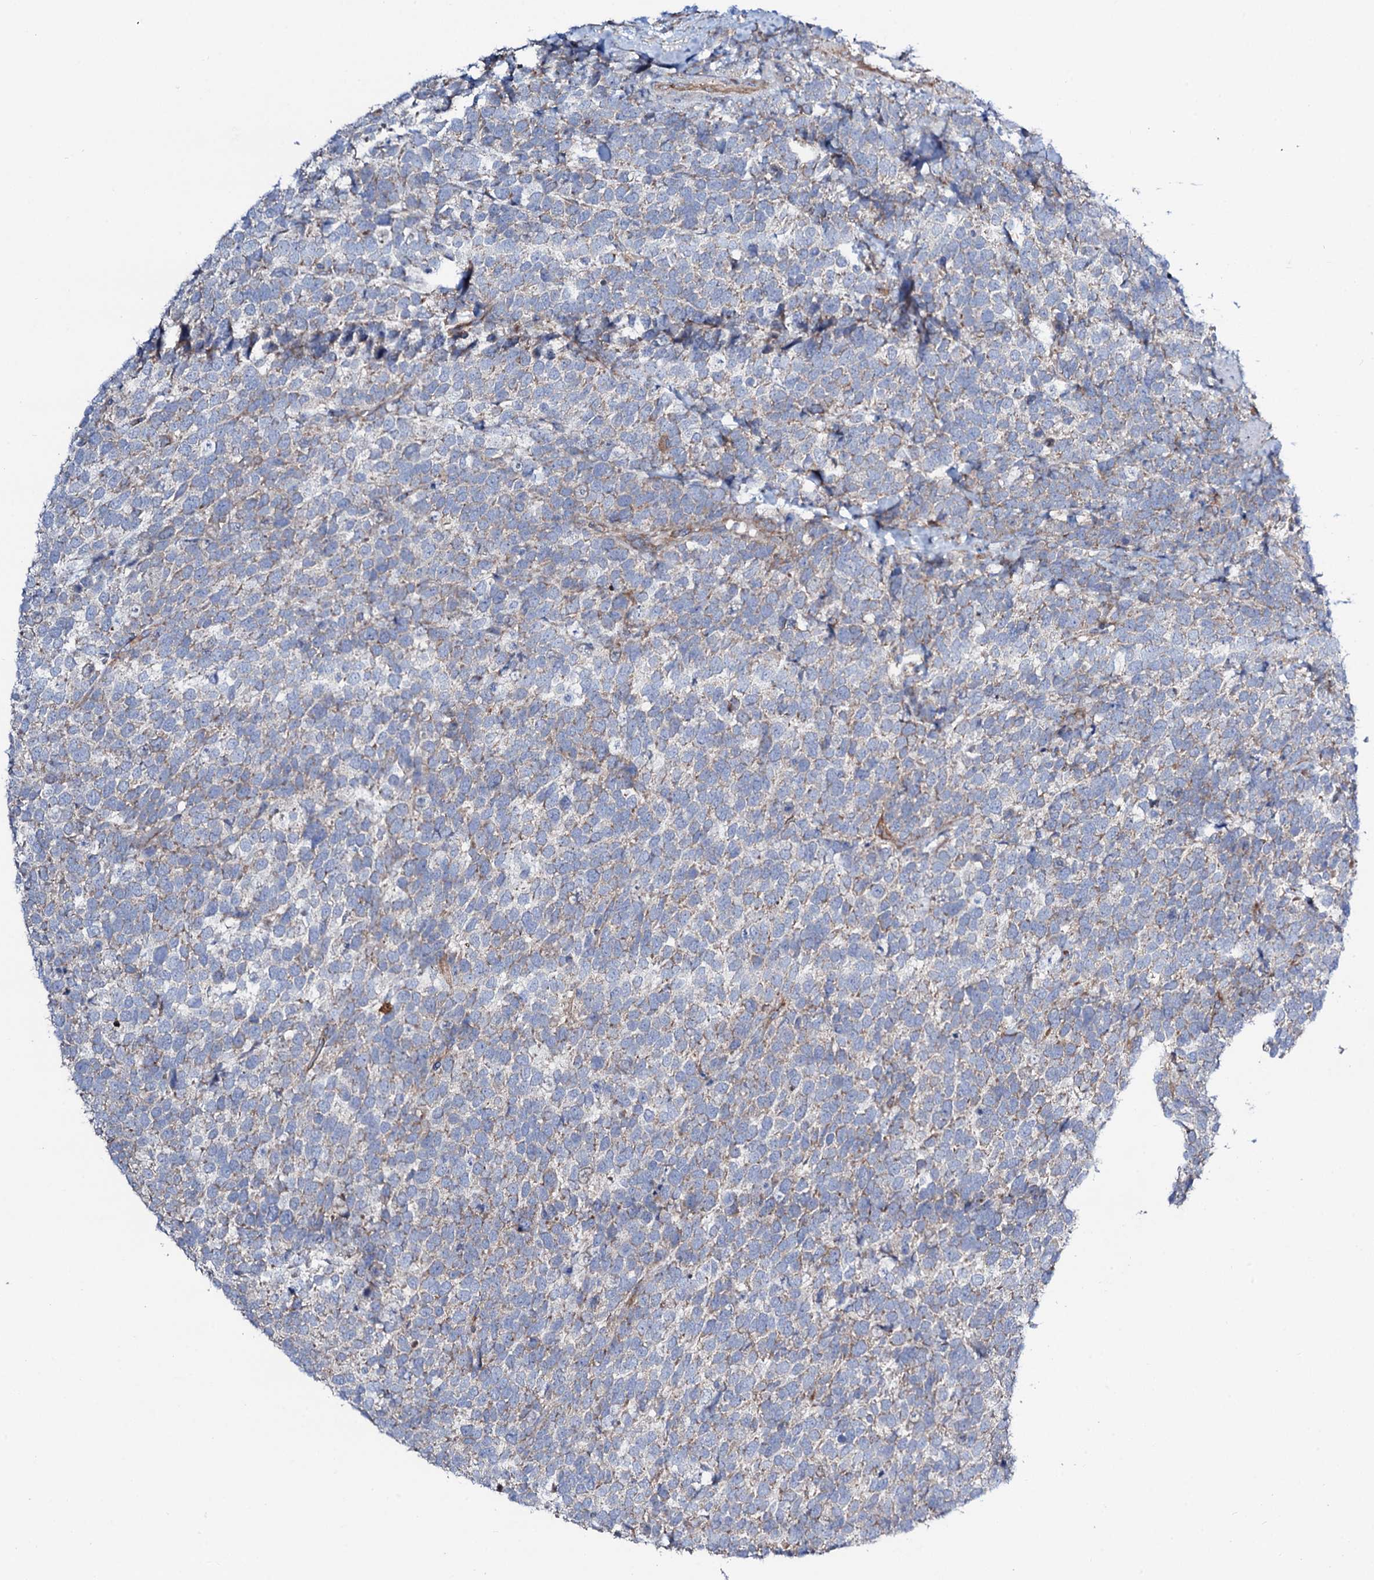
{"staining": {"intensity": "weak", "quantity": "<25%", "location": "cytoplasmic/membranous"}, "tissue": "urothelial cancer", "cell_type": "Tumor cells", "image_type": "cancer", "snomed": [{"axis": "morphology", "description": "Urothelial carcinoma, High grade"}, {"axis": "topography", "description": "Urinary bladder"}], "caption": "A high-resolution micrograph shows immunohistochemistry (IHC) staining of high-grade urothelial carcinoma, which reveals no significant expression in tumor cells. (DAB (3,3'-diaminobenzidine) IHC, high magnification).", "gene": "STARD13", "patient": {"sex": "female", "age": 82}}